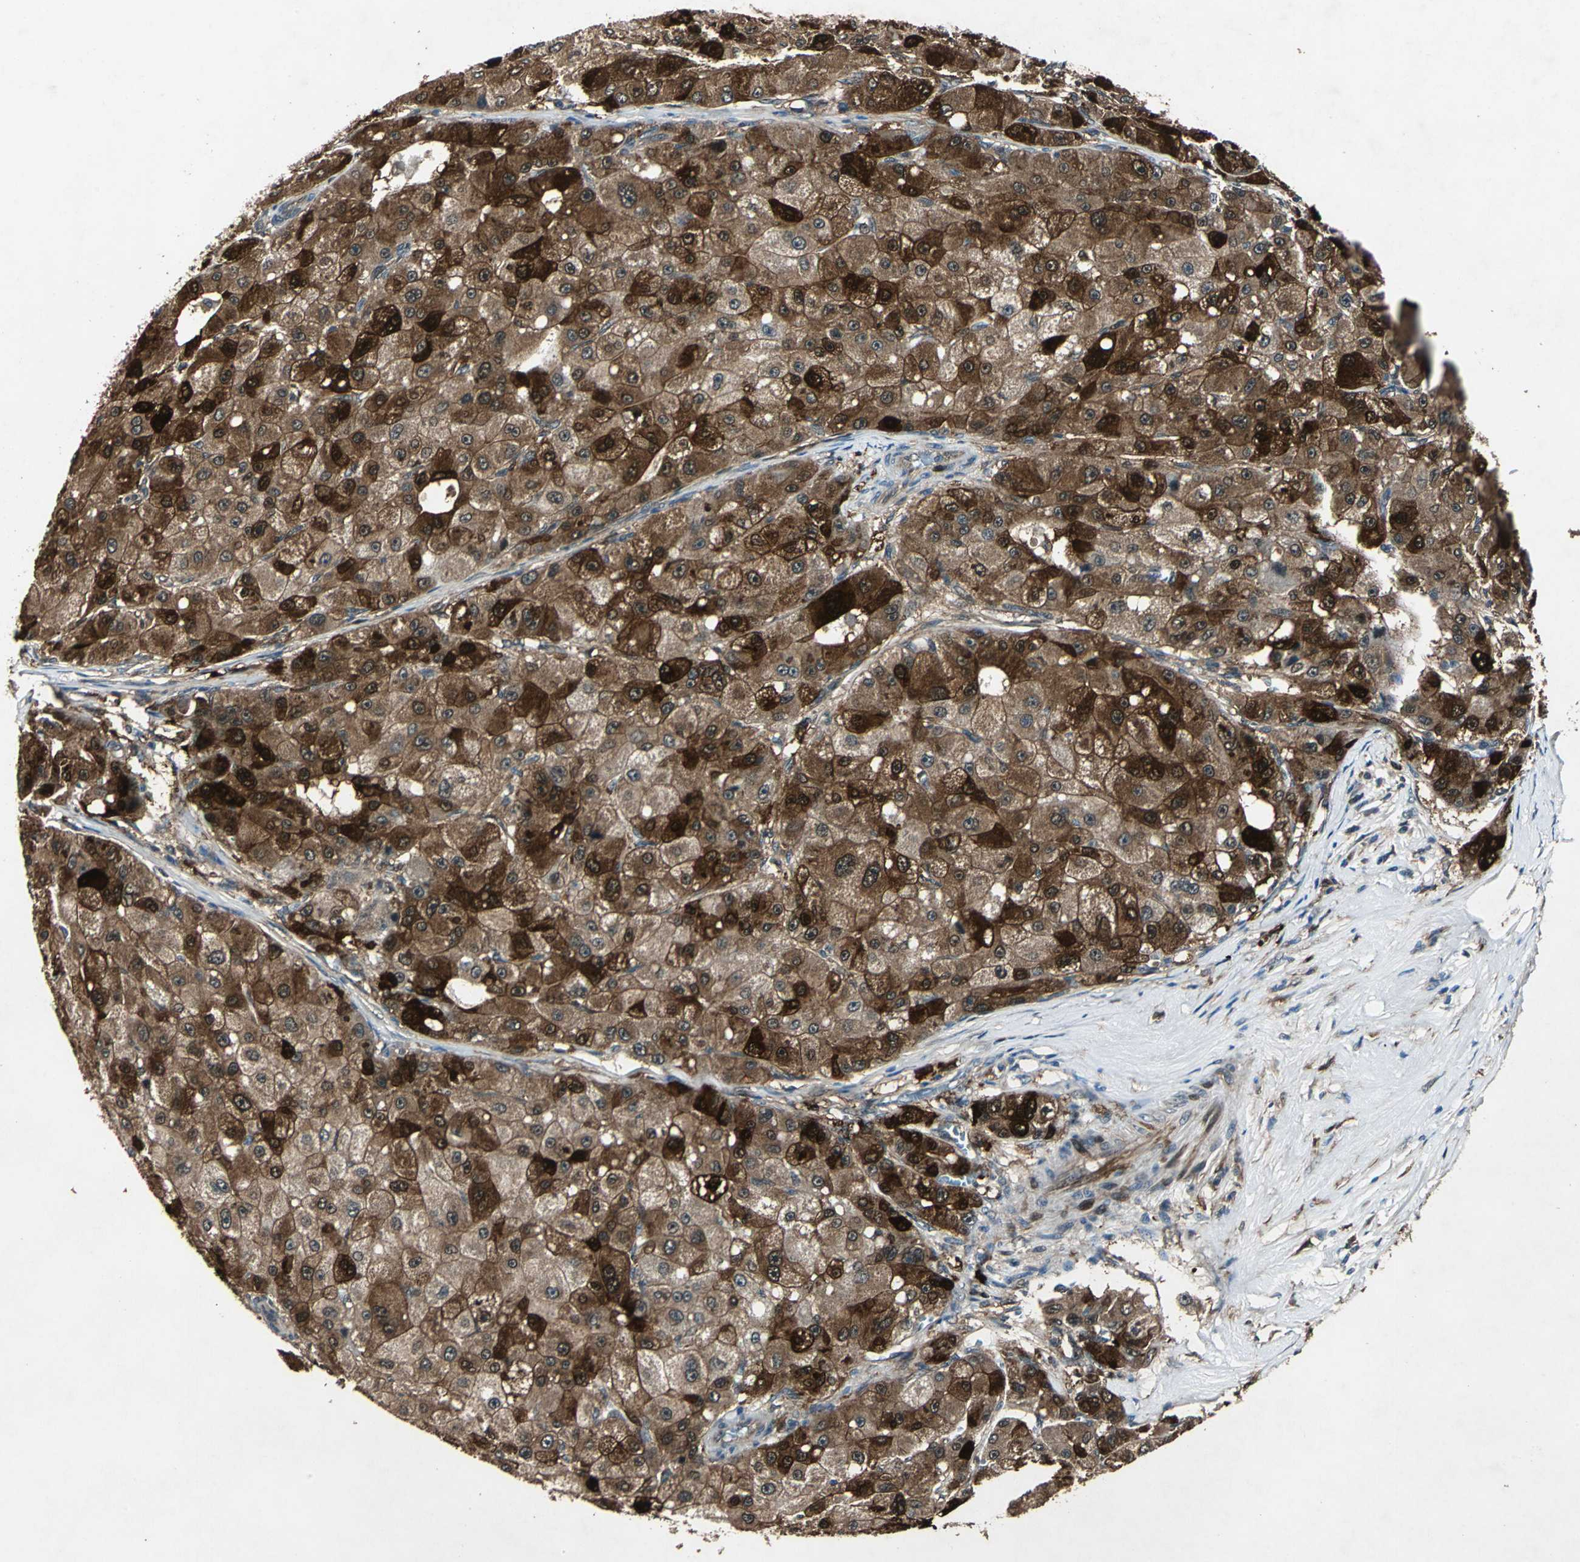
{"staining": {"intensity": "weak", "quantity": ">75%", "location": "cytoplasmic/membranous"}, "tissue": "liver cancer", "cell_type": "Tumor cells", "image_type": "cancer", "snomed": [{"axis": "morphology", "description": "Carcinoma, Hepatocellular, NOS"}, {"axis": "topography", "description": "Liver"}], "caption": "IHC histopathology image of neoplastic tissue: liver cancer stained using immunohistochemistry (IHC) demonstrates low levels of weak protein expression localized specifically in the cytoplasmic/membranous of tumor cells, appearing as a cytoplasmic/membranous brown color.", "gene": "RRM2B", "patient": {"sex": "male", "age": 80}}